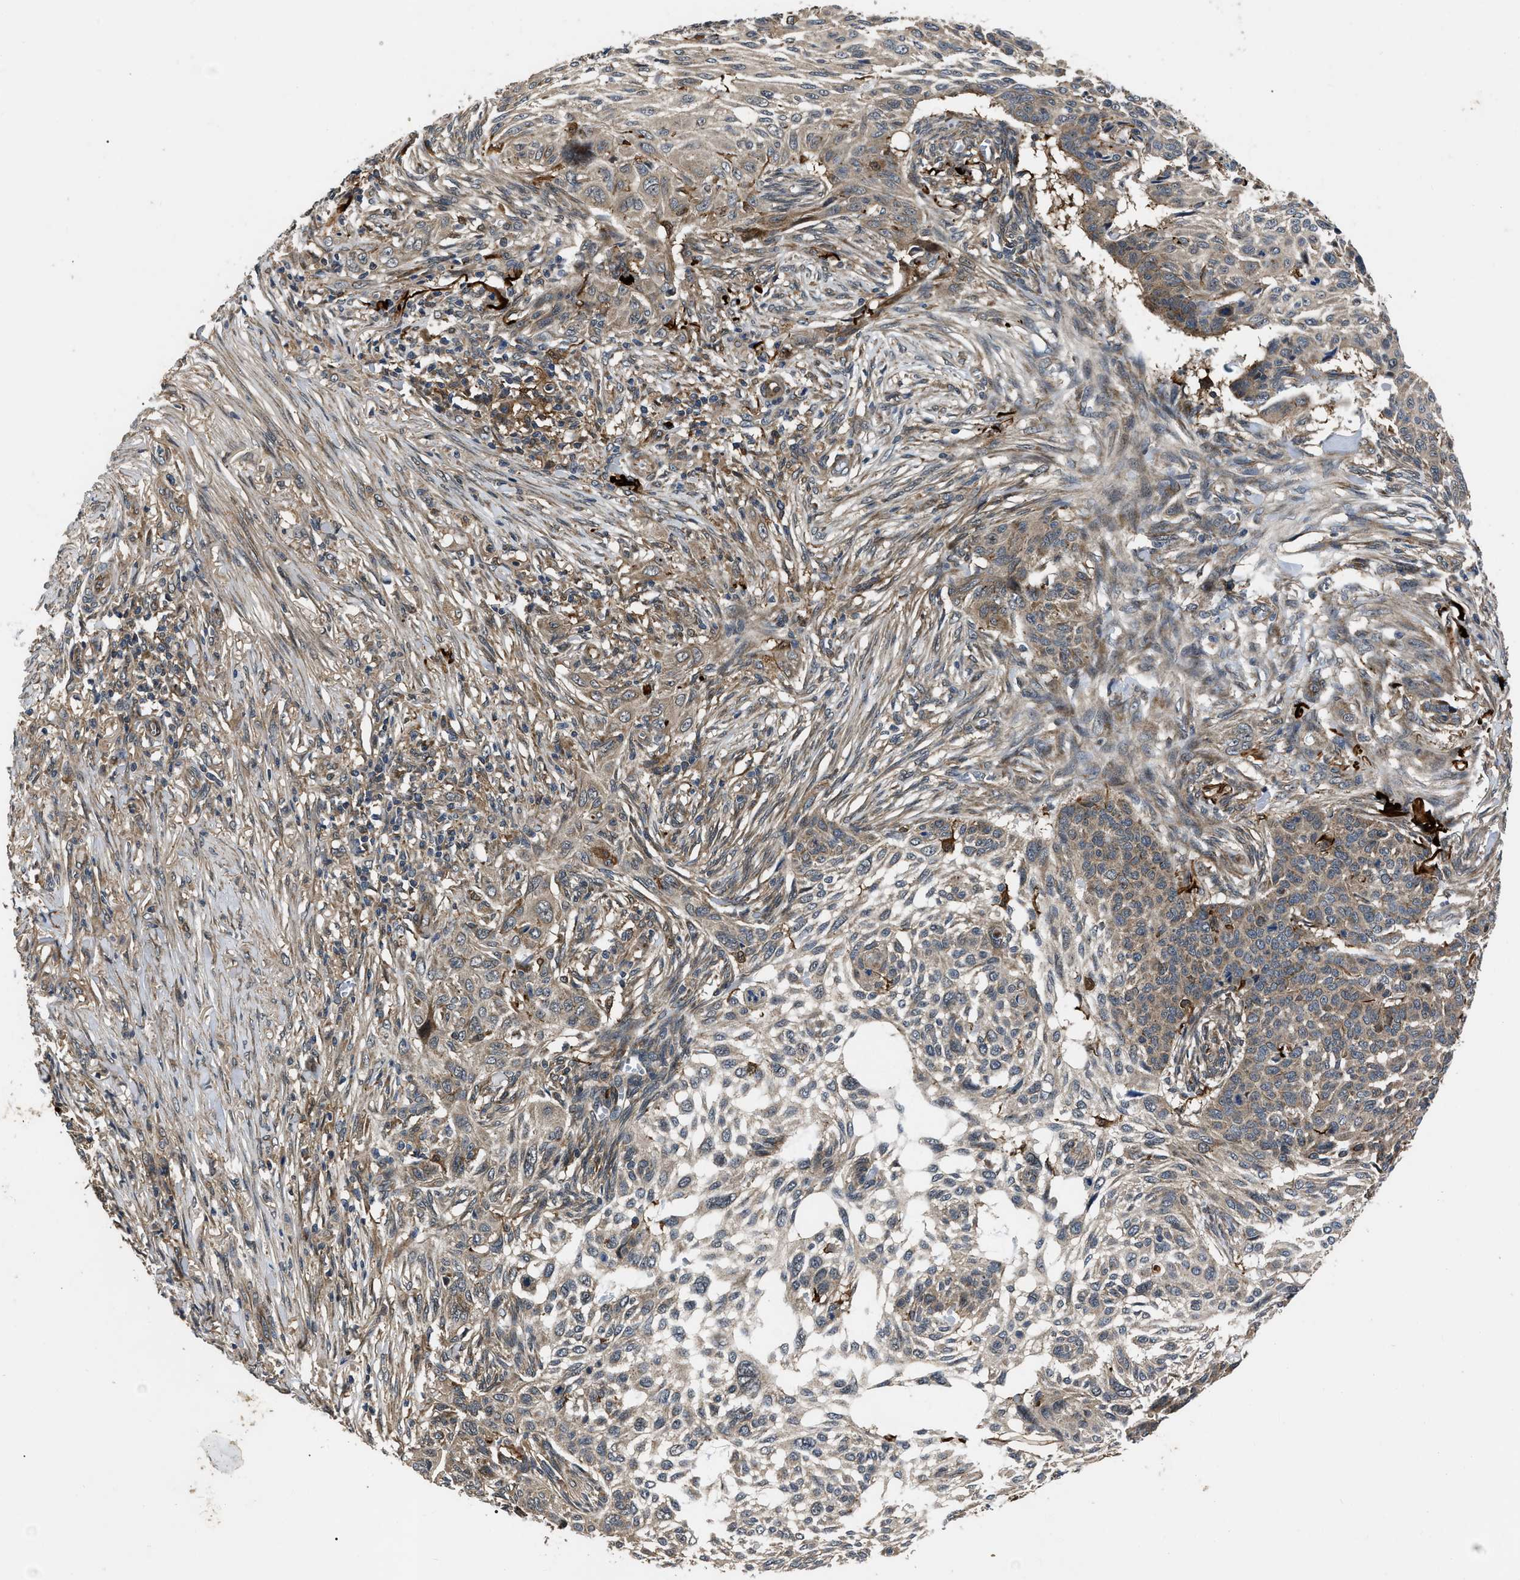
{"staining": {"intensity": "weak", "quantity": ">75%", "location": "cytoplasmic/membranous"}, "tissue": "skin cancer", "cell_type": "Tumor cells", "image_type": "cancer", "snomed": [{"axis": "morphology", "description": "Basal cell carcinoma"}, {"axis": "topography", "description": "Skin"}], "caption": "A photomicrograph of basal cell carcinoma (skin) stained for a protein exhibits weak cytoplasmic/membranous brown staining in tumor cells.", "gene": "PPWD1", "patient": {"sex": "male", "age": 85}}